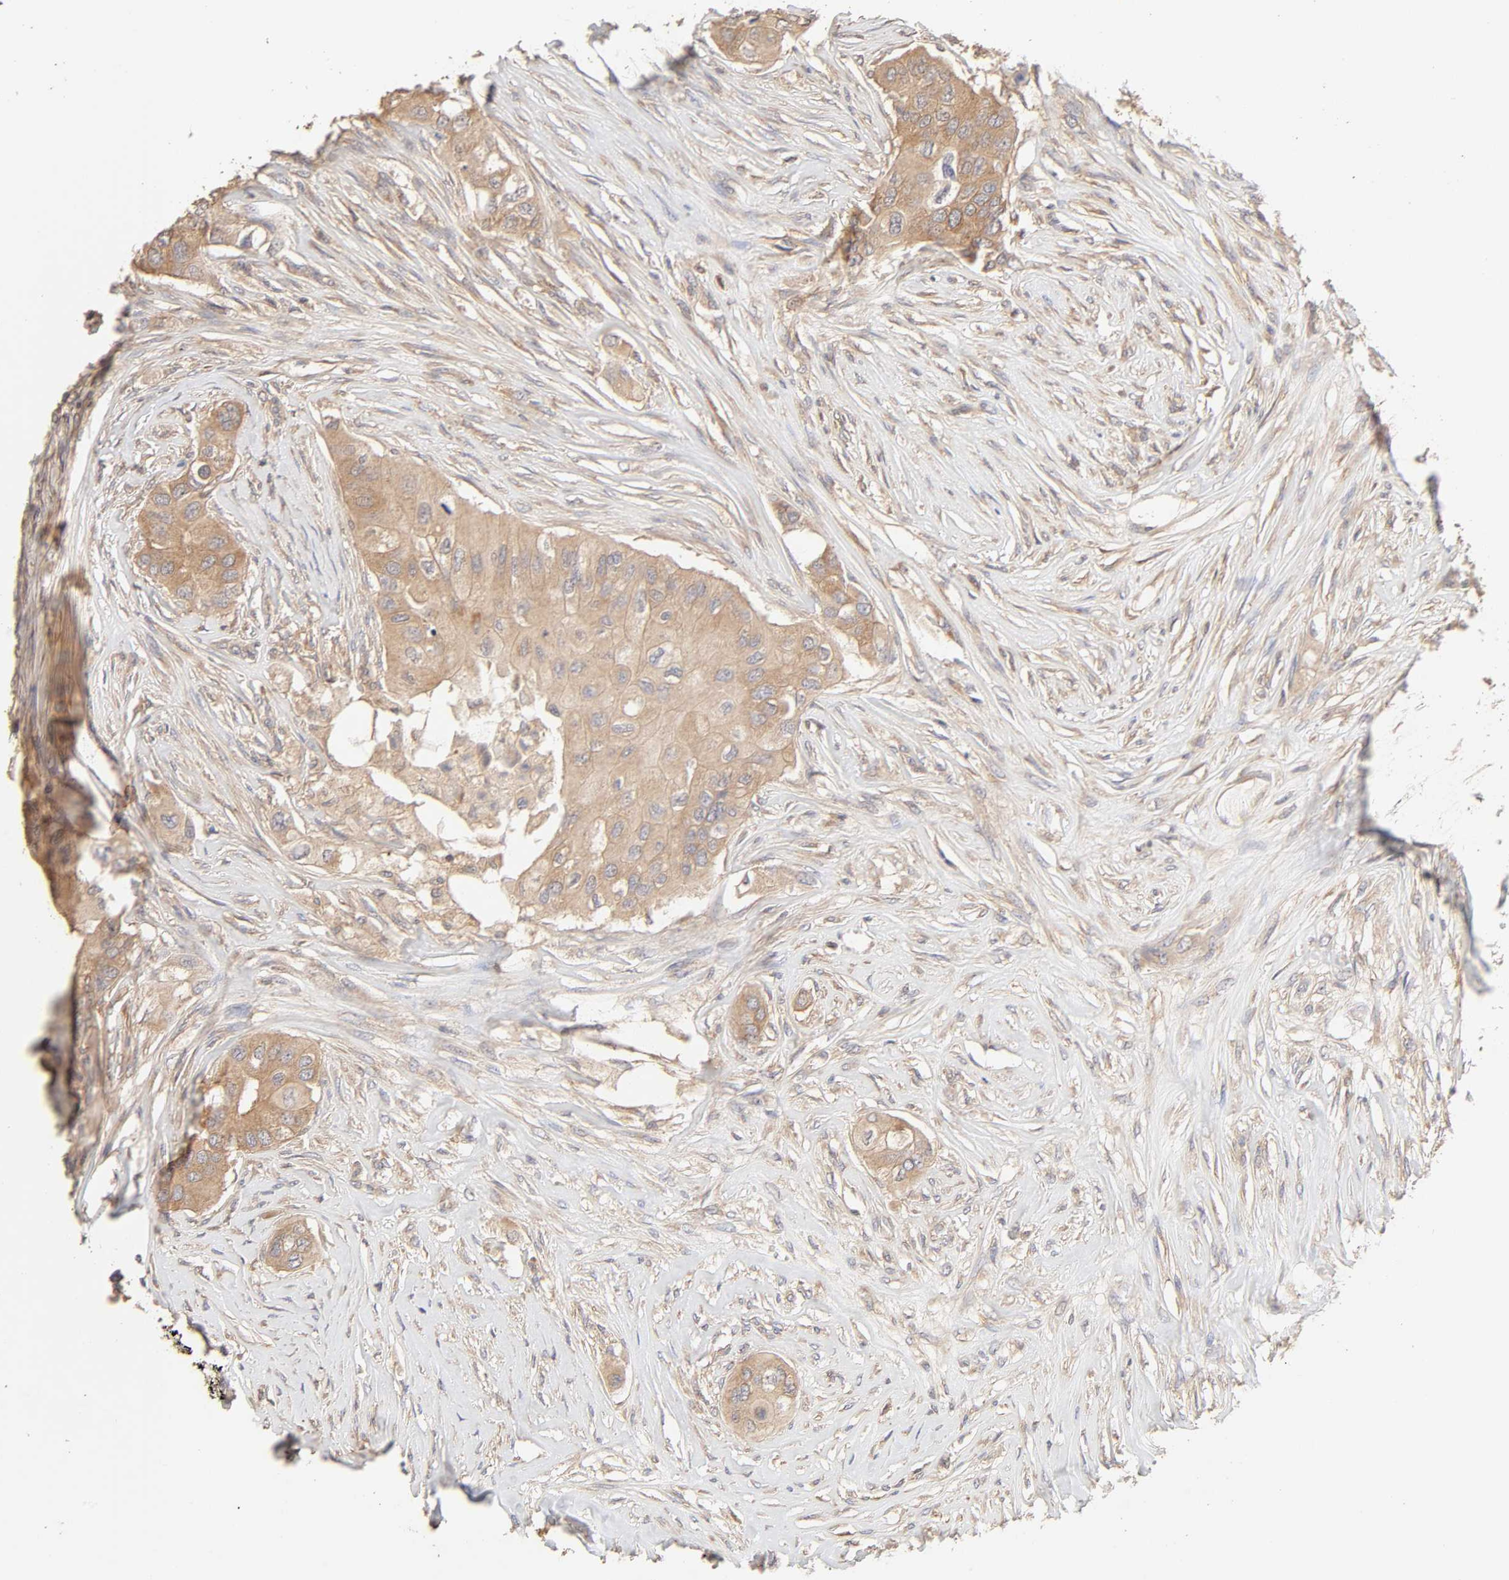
{"staining": {"intensity": "weak", "quantity": ">75%", "location": "cytoplasmic/membranous"}, "tissue": "breast cancer", "cell_type": "Tumor cells", "image_type": "cancer", "snomed": [{"axis": "morphology", "description": "Normal tissue, NOS"}, {"axis": "morphology", "description": "Duct carcinoma"}, {"axis": "topography", "description": "Breast"}], "caption": "Tumor cells exhibit low levels of weak cytoplasmic/membranous staining in about >75% of cells in human invasive ductal carcinoma (breast).", "gene": "AP1G2", "patient": {"sex": "female", "age": 49}}